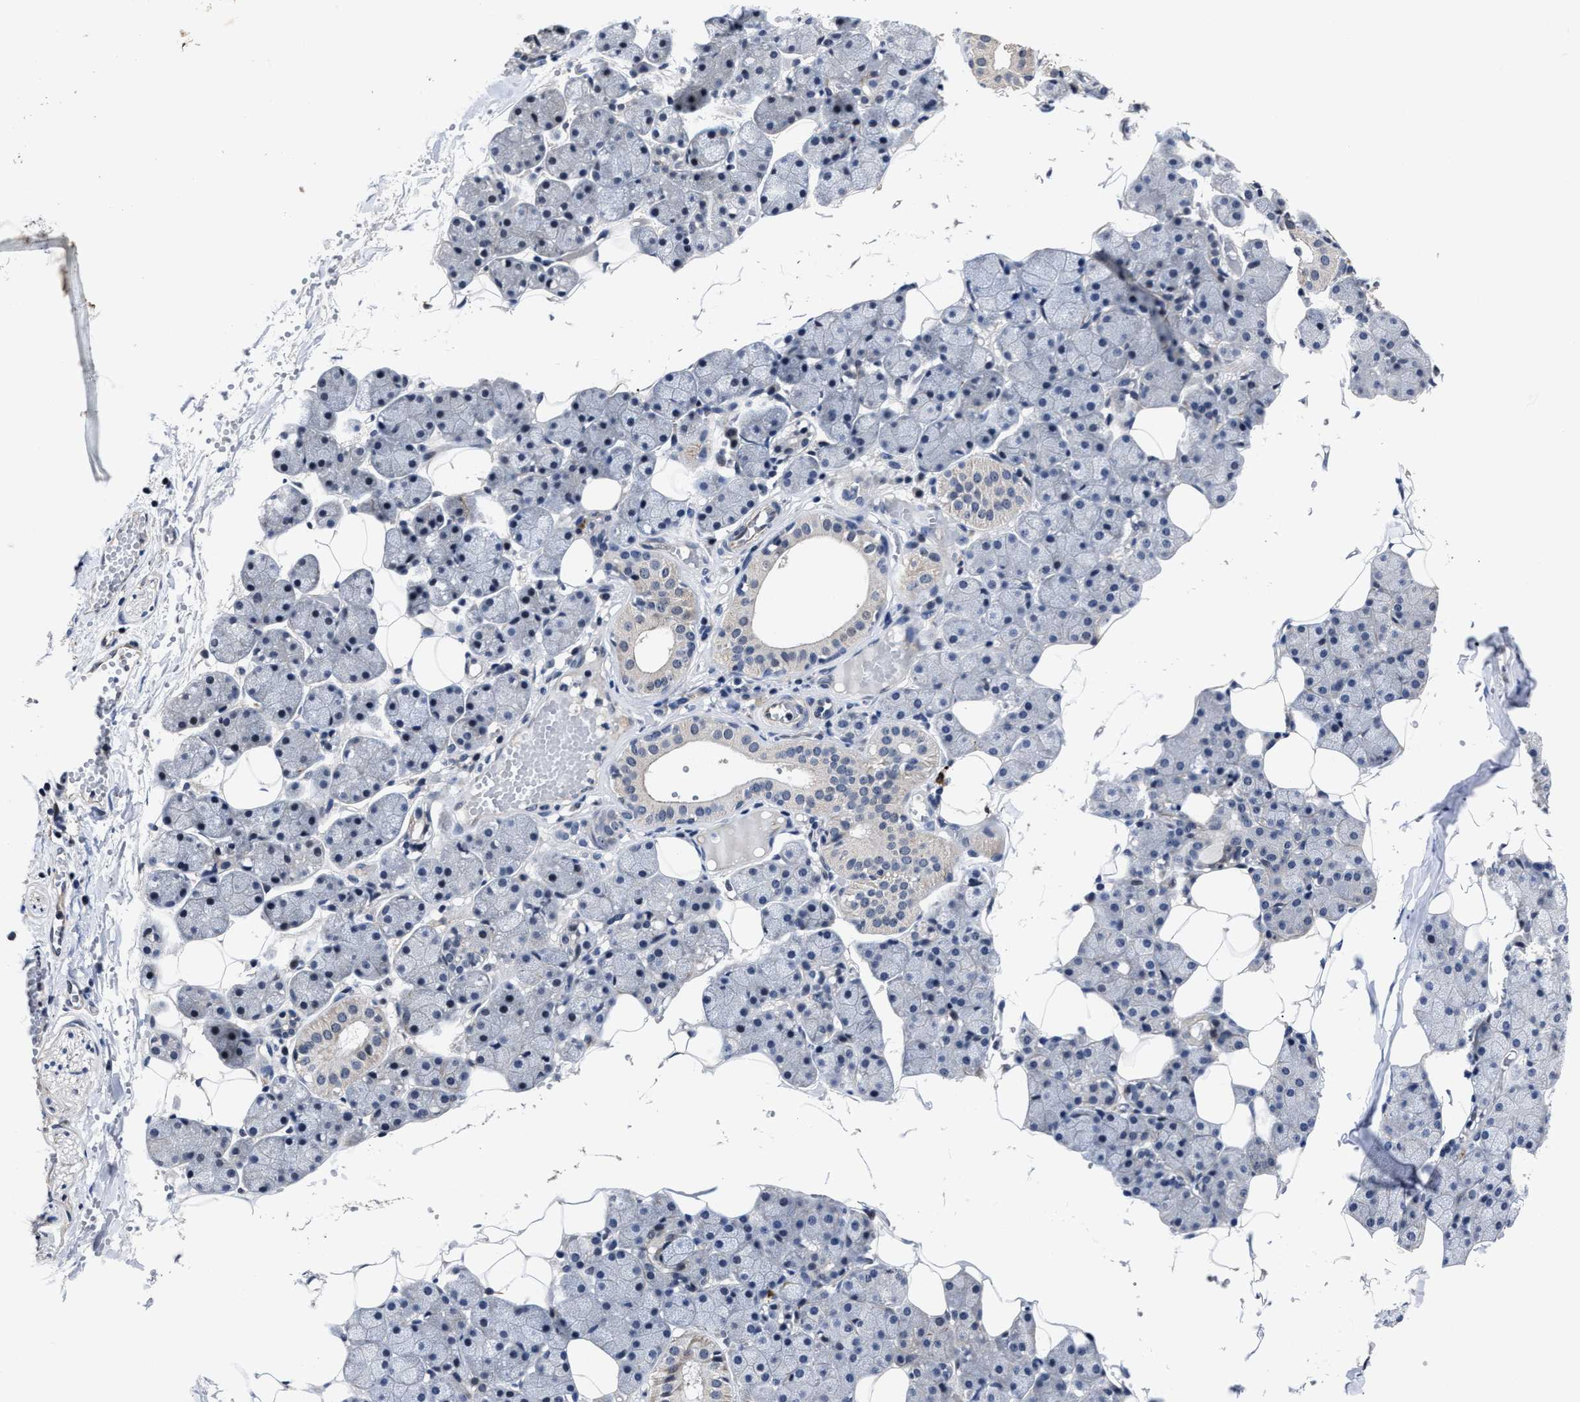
{"staining": {"intensity": "weak", "quantity": "<25%", "location": "cytoplasmic/membranous"}, "tissue": "salivary gland", "cell_type": "Glandular cells", "image_type": "normal", "snomed": [{"axis": "morphology", "description": "Normal tissue, NOS"}, {"axis": "topography", "description": "Salivary gland"}], "caption": "The immunohistochemistry histopathology image has no significant staining in glandular cells of salivary gland. The staining is performed using DAB brown chromogen with nuclei counter-stained in using hematoxylin.", "gene": "RSBN1L", "patient": {"sex": "female", "age": 33}}